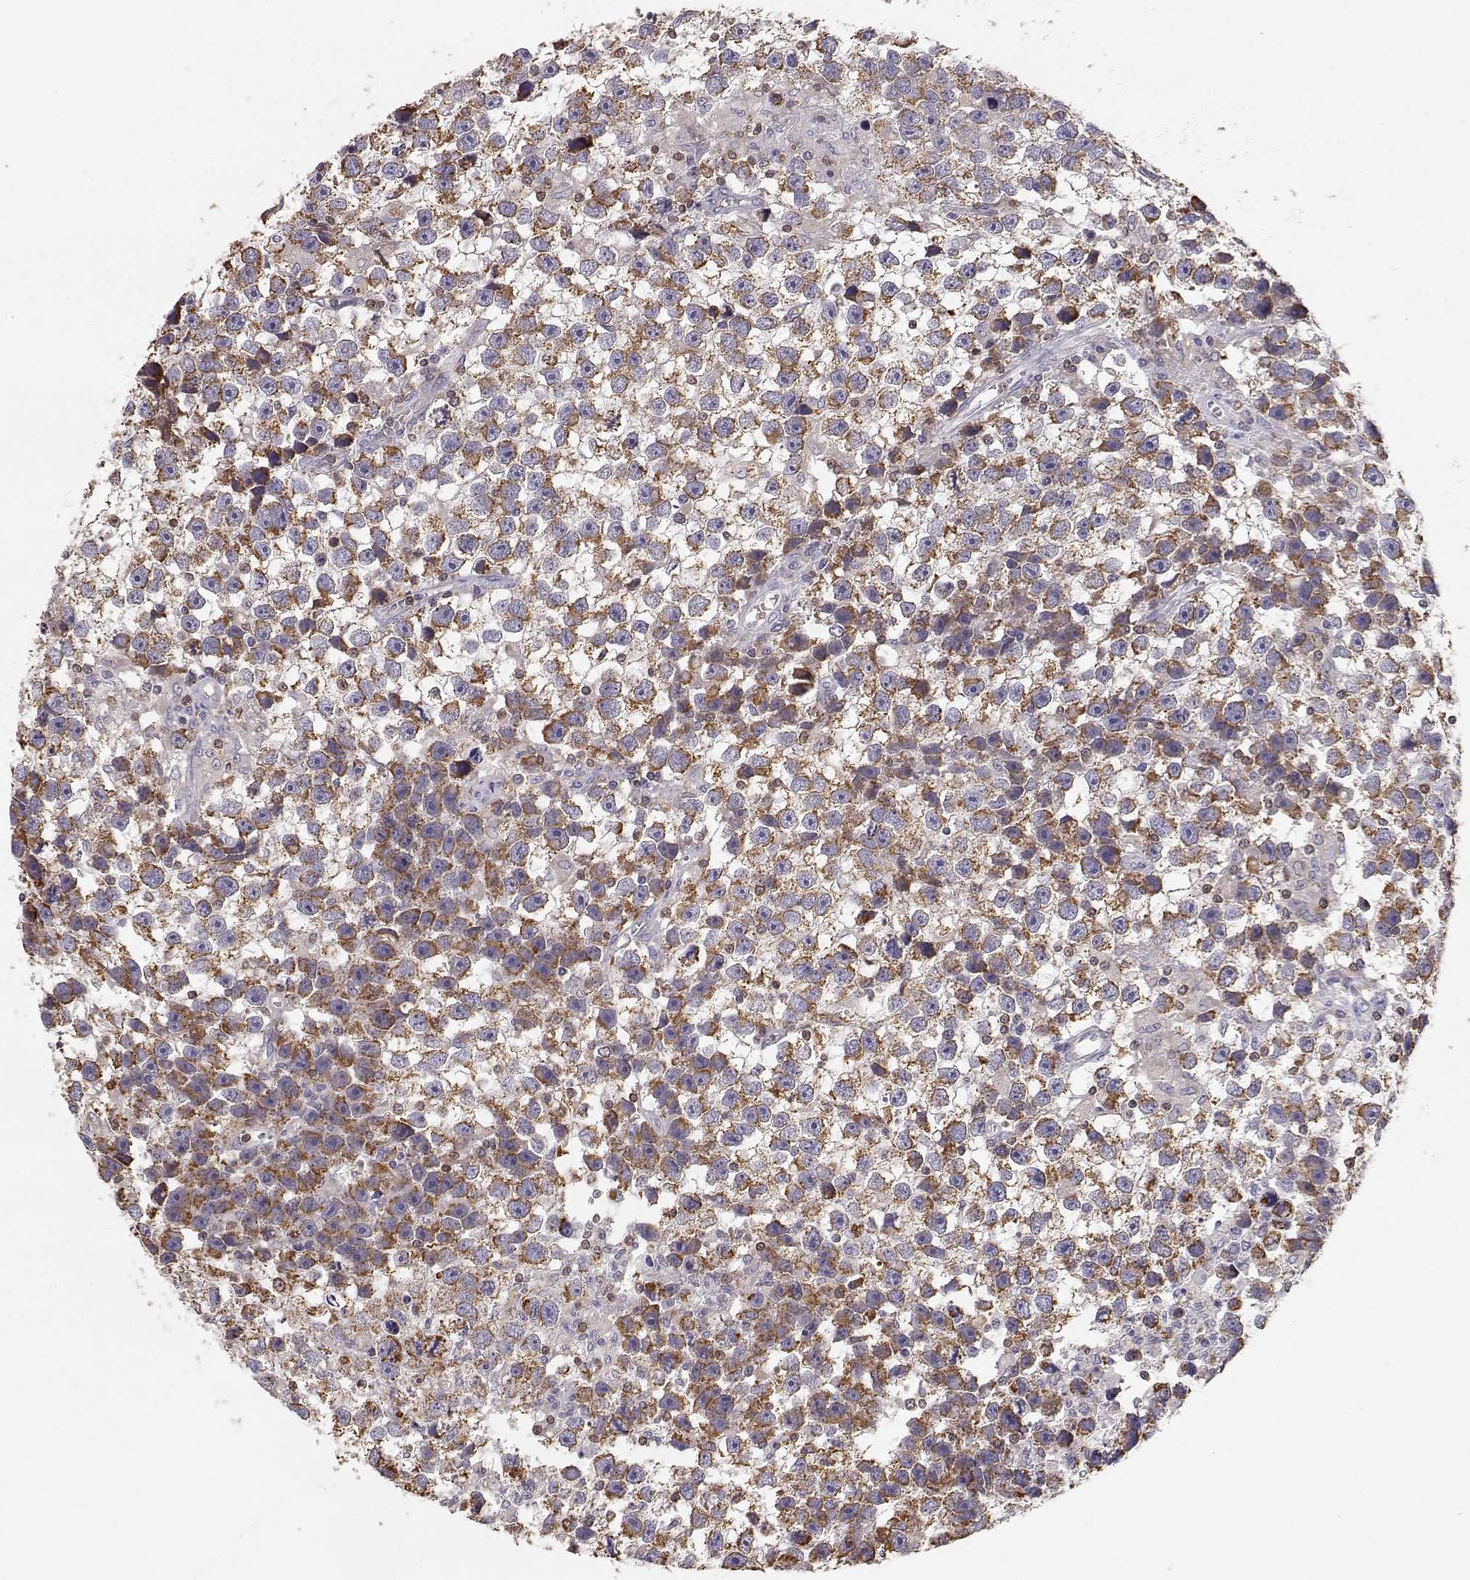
{"staining": {"intensity": "strong", "quantity": ">75%", "location": "cytoplasmic/membranous"}, "tissue": "testis cancer", "cell_type": "Tumor cells", "image_type": "cancer", "snomed": [{"axis": "morphology", "description": "Seminoma, NOS"}, {"axis": "topography", "description": "Testis"}], "caption": "An image showing strong cytoplasmic/membranous positivity in about >75% of tumor cells in testis seminoma, as visualized by brown immunohistochemical staining.", "gene": "GRAP2", "patient": {"sex": "male", "age": 43}}